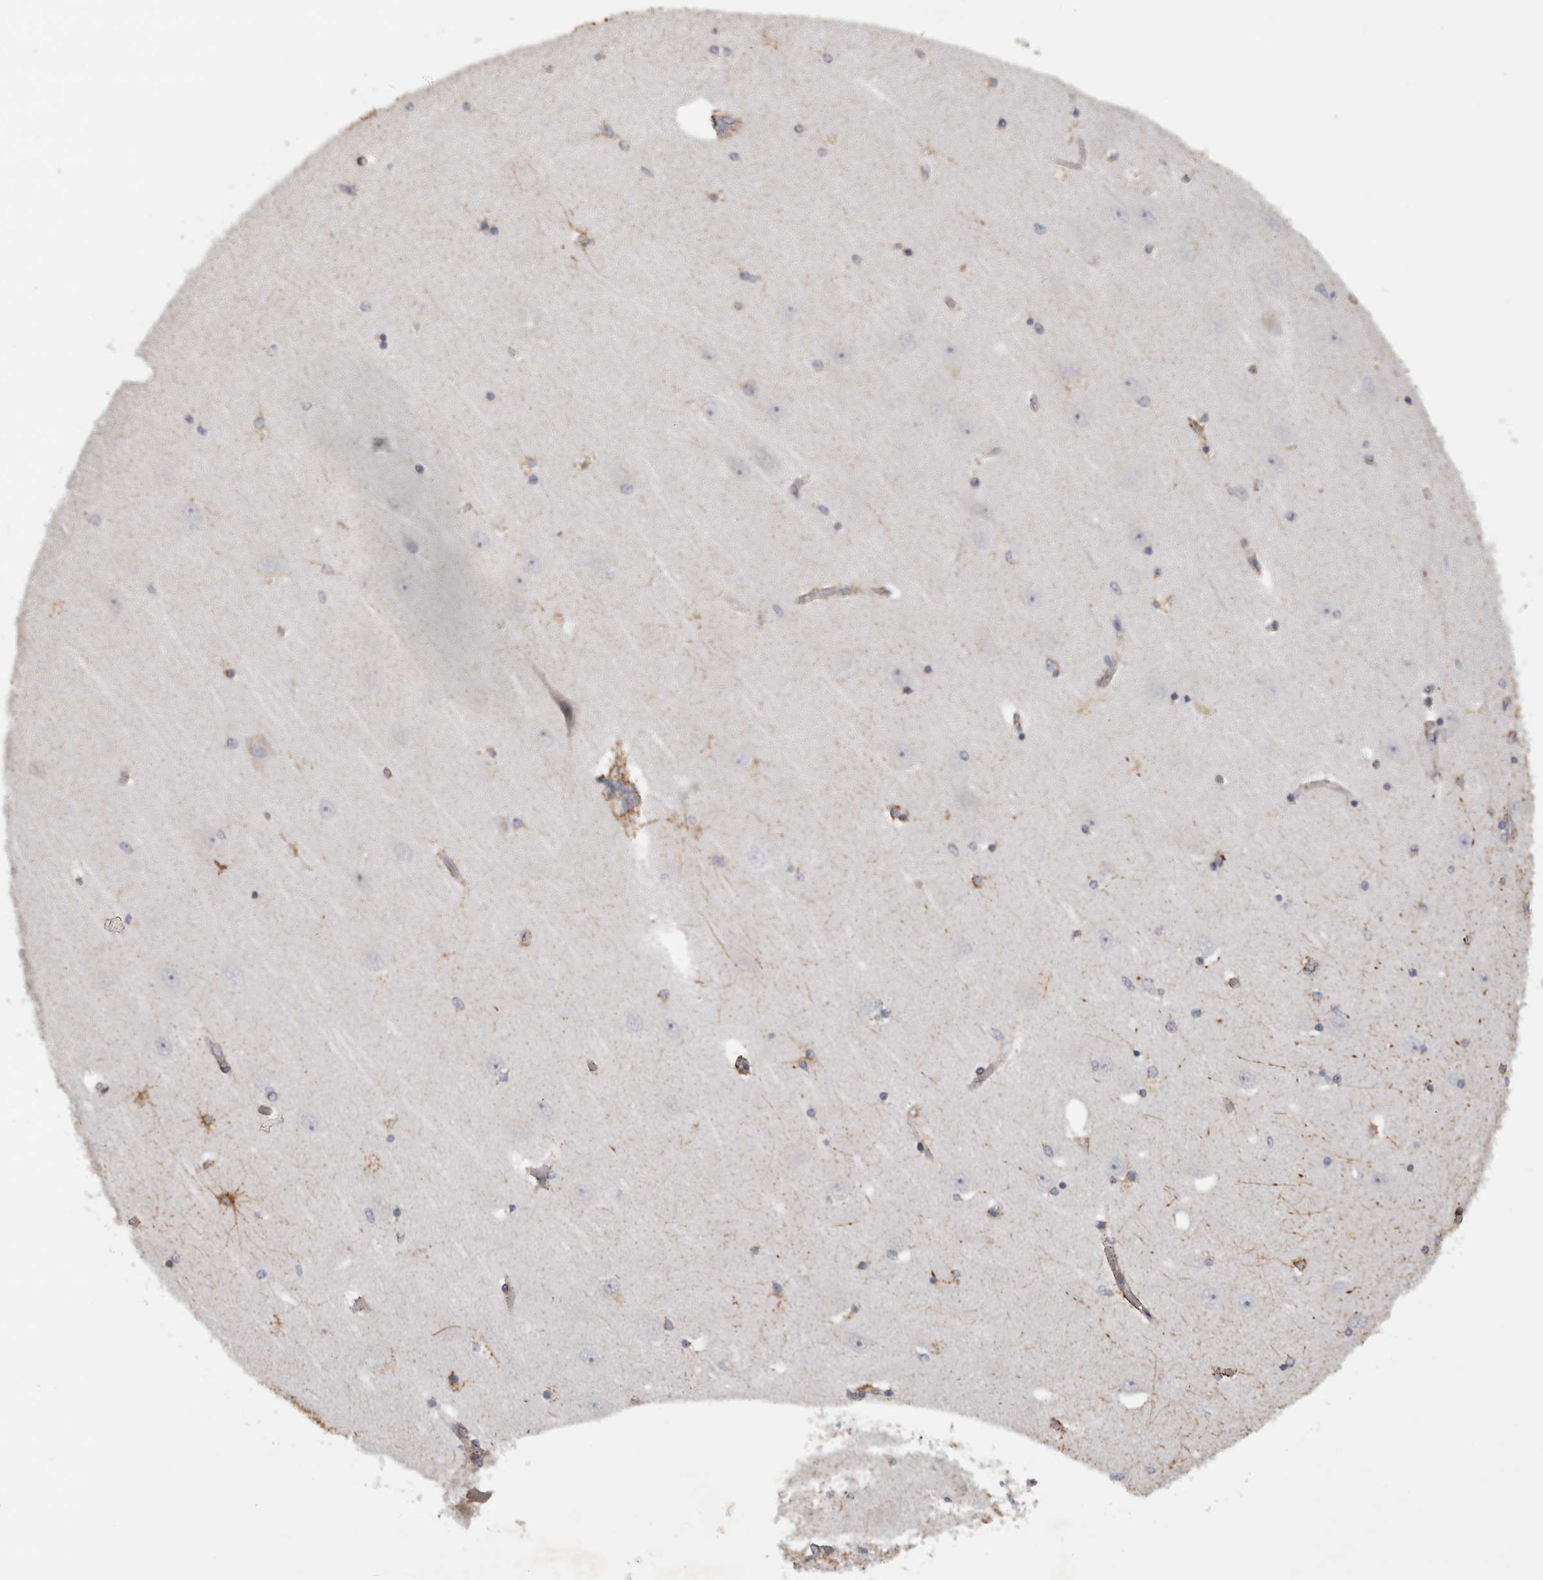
{"staining": {"intensity": "moderate", "quantity": "<25%", "location": "cytoplasmic/membranous"}, "tissue": "hippocampus", "cell_type": "Glial cells", "image_type": "normal", "snomed": [{"axis": "morphology", "description": "Normal tissue, NOS"}, {"axis": "topography", "description": "Hippocampus"}], "caption": "High-magnification brightfield microscopy of normal hippocampus stained with DAB (brown) and counterstained with hematoxylin (blue). glial cells exhibit moderate cytoplasmic/membranous positivity is appreciated in approximately<25% of cells.", "gene": "DYRK2", "patient": {"sex": "female", "age": 54}}